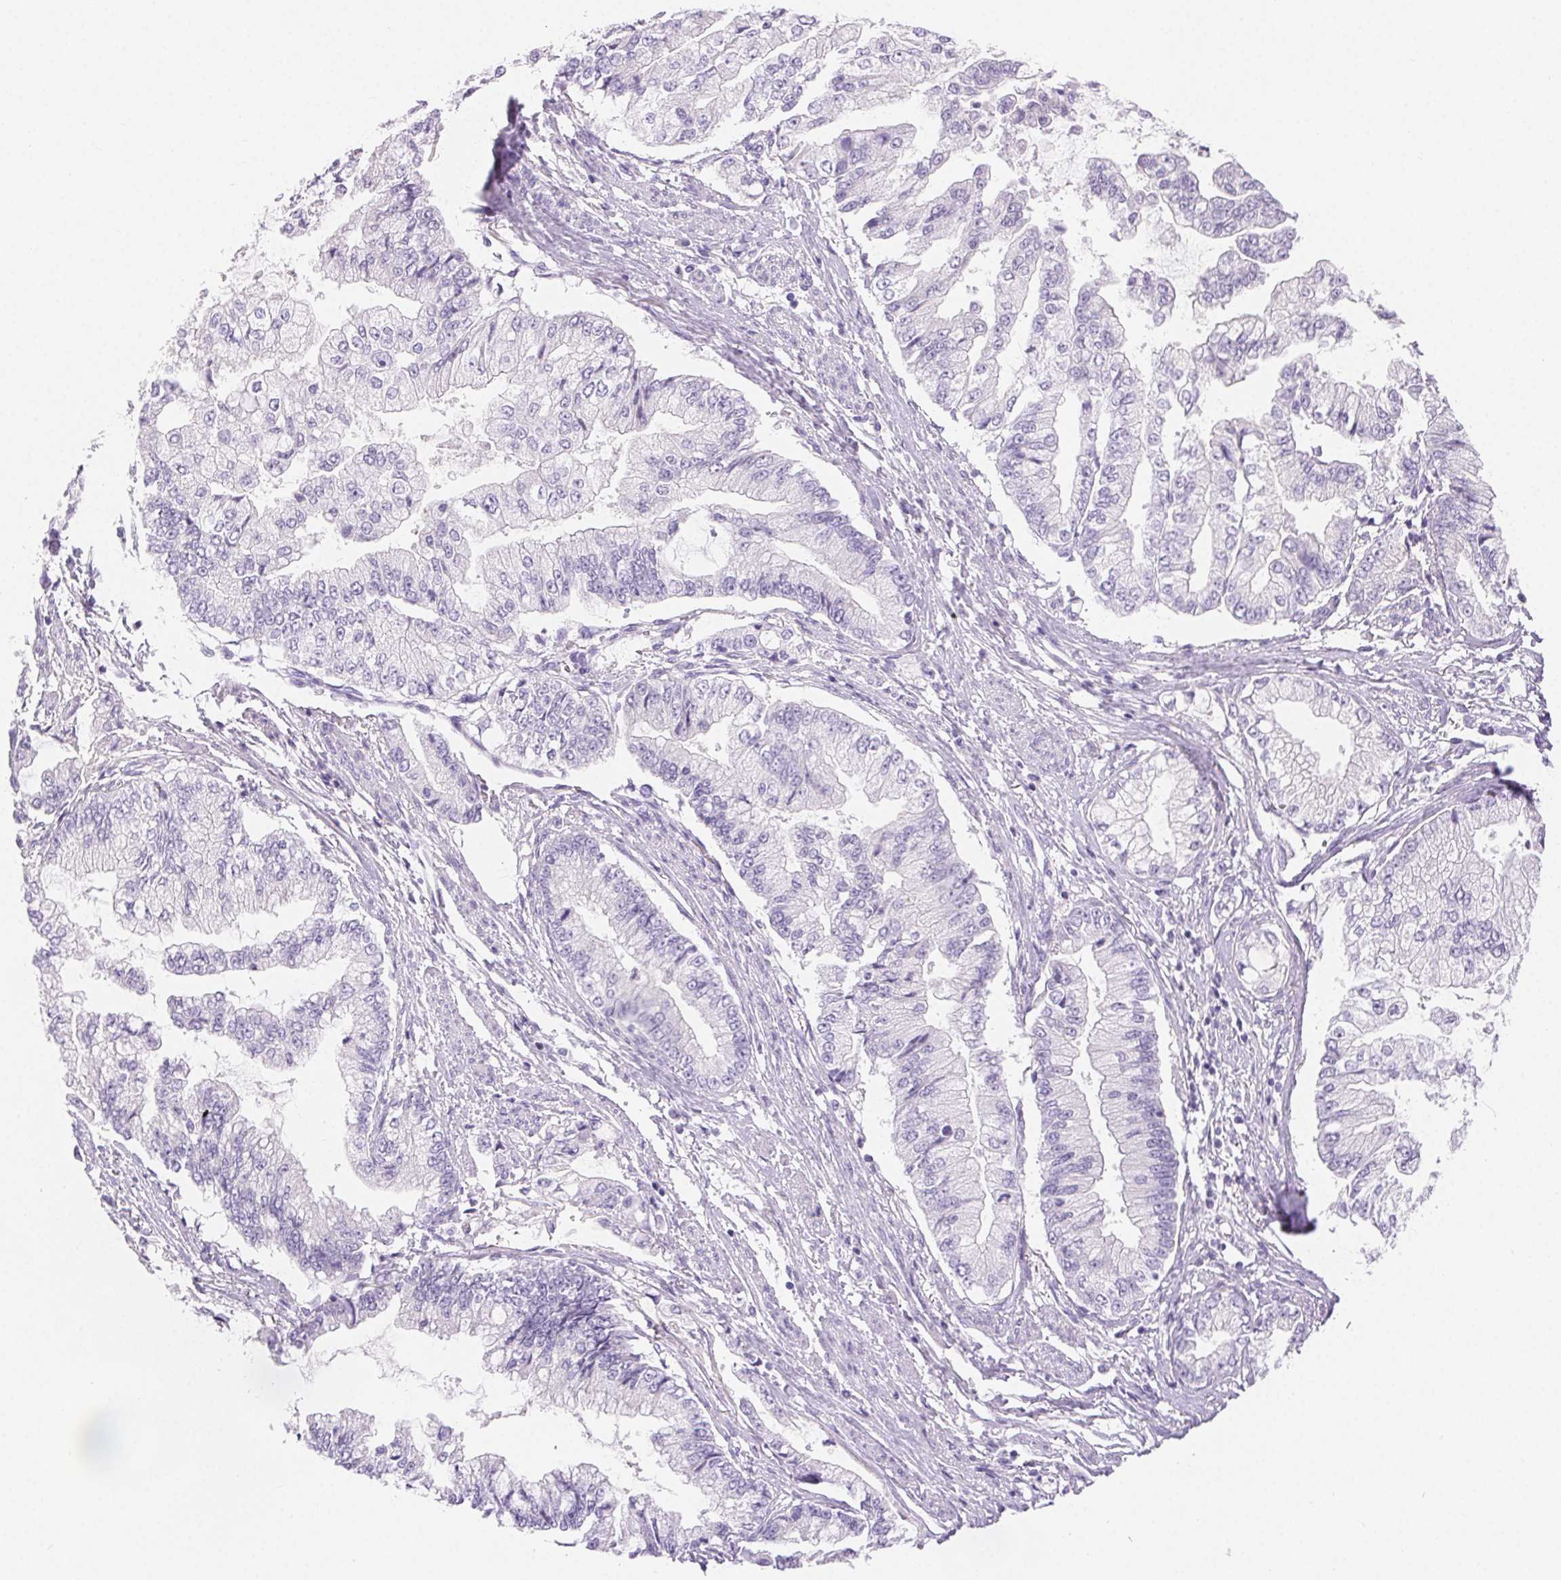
{"staining": {"intensity": "negative", "quantity": "none", "location": "none"}, "tissue": "stomach cancer", "cell_type": "Tumor cells", "image_type": "cancer", "snomed": [{"axis": "morphology", "description": "Adenocarcinoma, NOS"}, {"axis": "topography", "description": "Stomach, upper"}], "caption": "Adenocarcinoma (stomach) was stained to show a protein in brown. There is no significant positivity in tumor cells. The staining was performed using DAB to visualize the protein expression in brown, while the nuclei were stained in blue with hematoxylin (Magnification: 20x).", "gene": "CLDN16", "patient": {"sex": "female", "age": 74}}